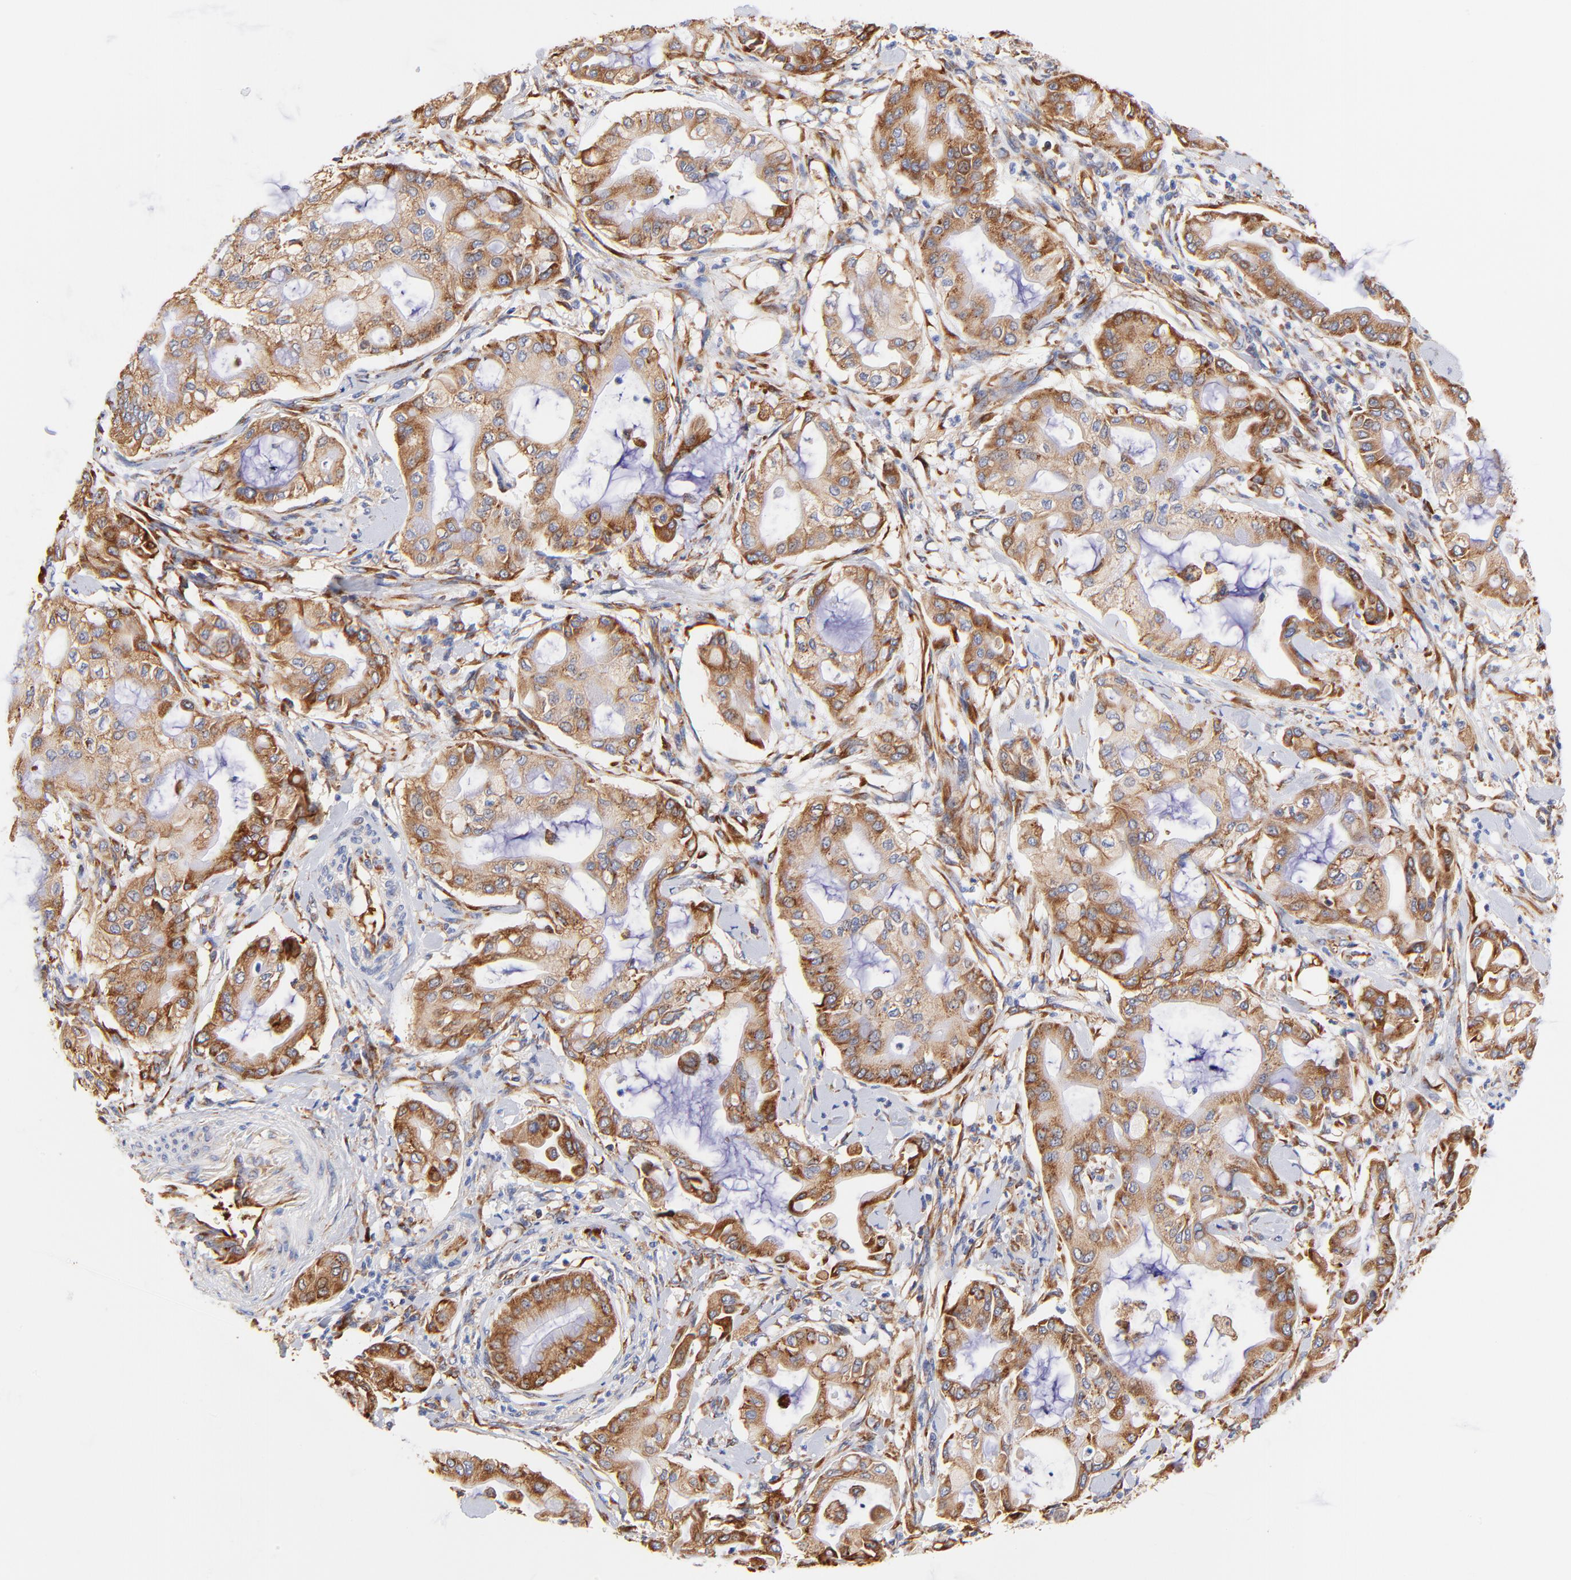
{"staining": {"intensity": "moderate", "quantity": ">75%", "location": "cytoplasmic/membranous"}, "tissue": "pancreatic cancer", "cell_type": "Tumor cells", "image_type": "cancer", "snomed": [{"axis": "morphology", "description": "Adenocarcinoma, NOS"}, {"axis": "morphology", "description": "Adenocarcinoma, metastatic, NOS"}, {"axis": "topography", "description": "Lymph node"}, {"axis": "topography", "description": "Pancreas"}, {"axis": "topography", "description": "Duodenum"}], "caption": "Immunohistochemical staining of human pancreatic cancer (metastatic adenocarcinoma) displays moderate cytoplasmic/membranous protein expression in approximately >75% of tumor cells. Immunohistochemistry stains the protein of interest in brown and the nuclei are stained blue.", "gene": "RPL27", "patient": {"sex": "female", "age": 64}}